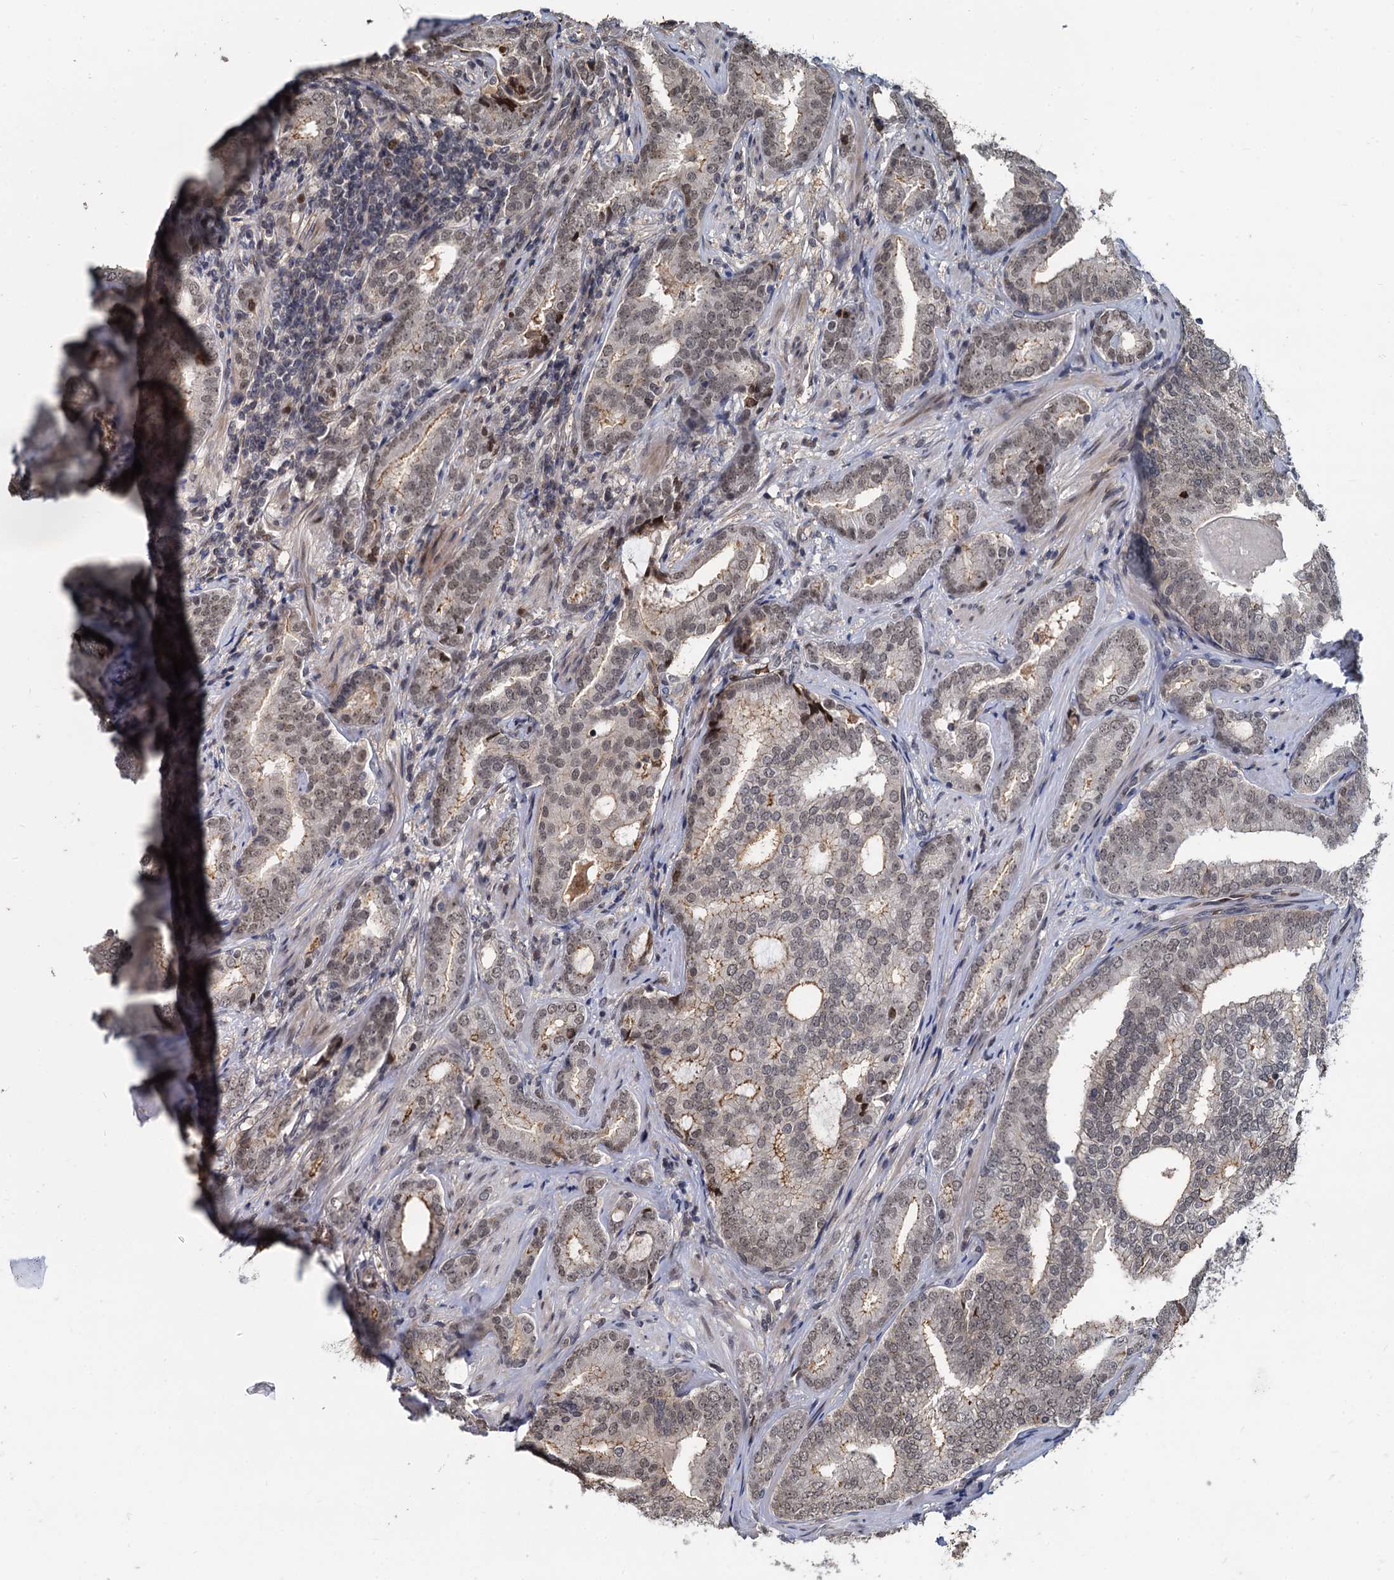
{"staining": {"intensity": "weak", "quantity": ">75%", "location": "cytoplasmic/membranous,nuclear"}, "tissue": "prostate cancer", "cell_type": "Tumor cells", "image_type": "cancer", "snomed": [{"axis": "morphology", "description": "Adenocarcinoma, High grade"}, {"axis": "topography", "description": "Prostate"}], "caption": "Protein staining of prostate adenocarcinoma (high-grade) tissue reveals weak cytoplasmic/membranous and nuclear staining in about >75% of tumor cells.", "gene": "FANCI", "patient": {"sex": "male", "age": 63}}